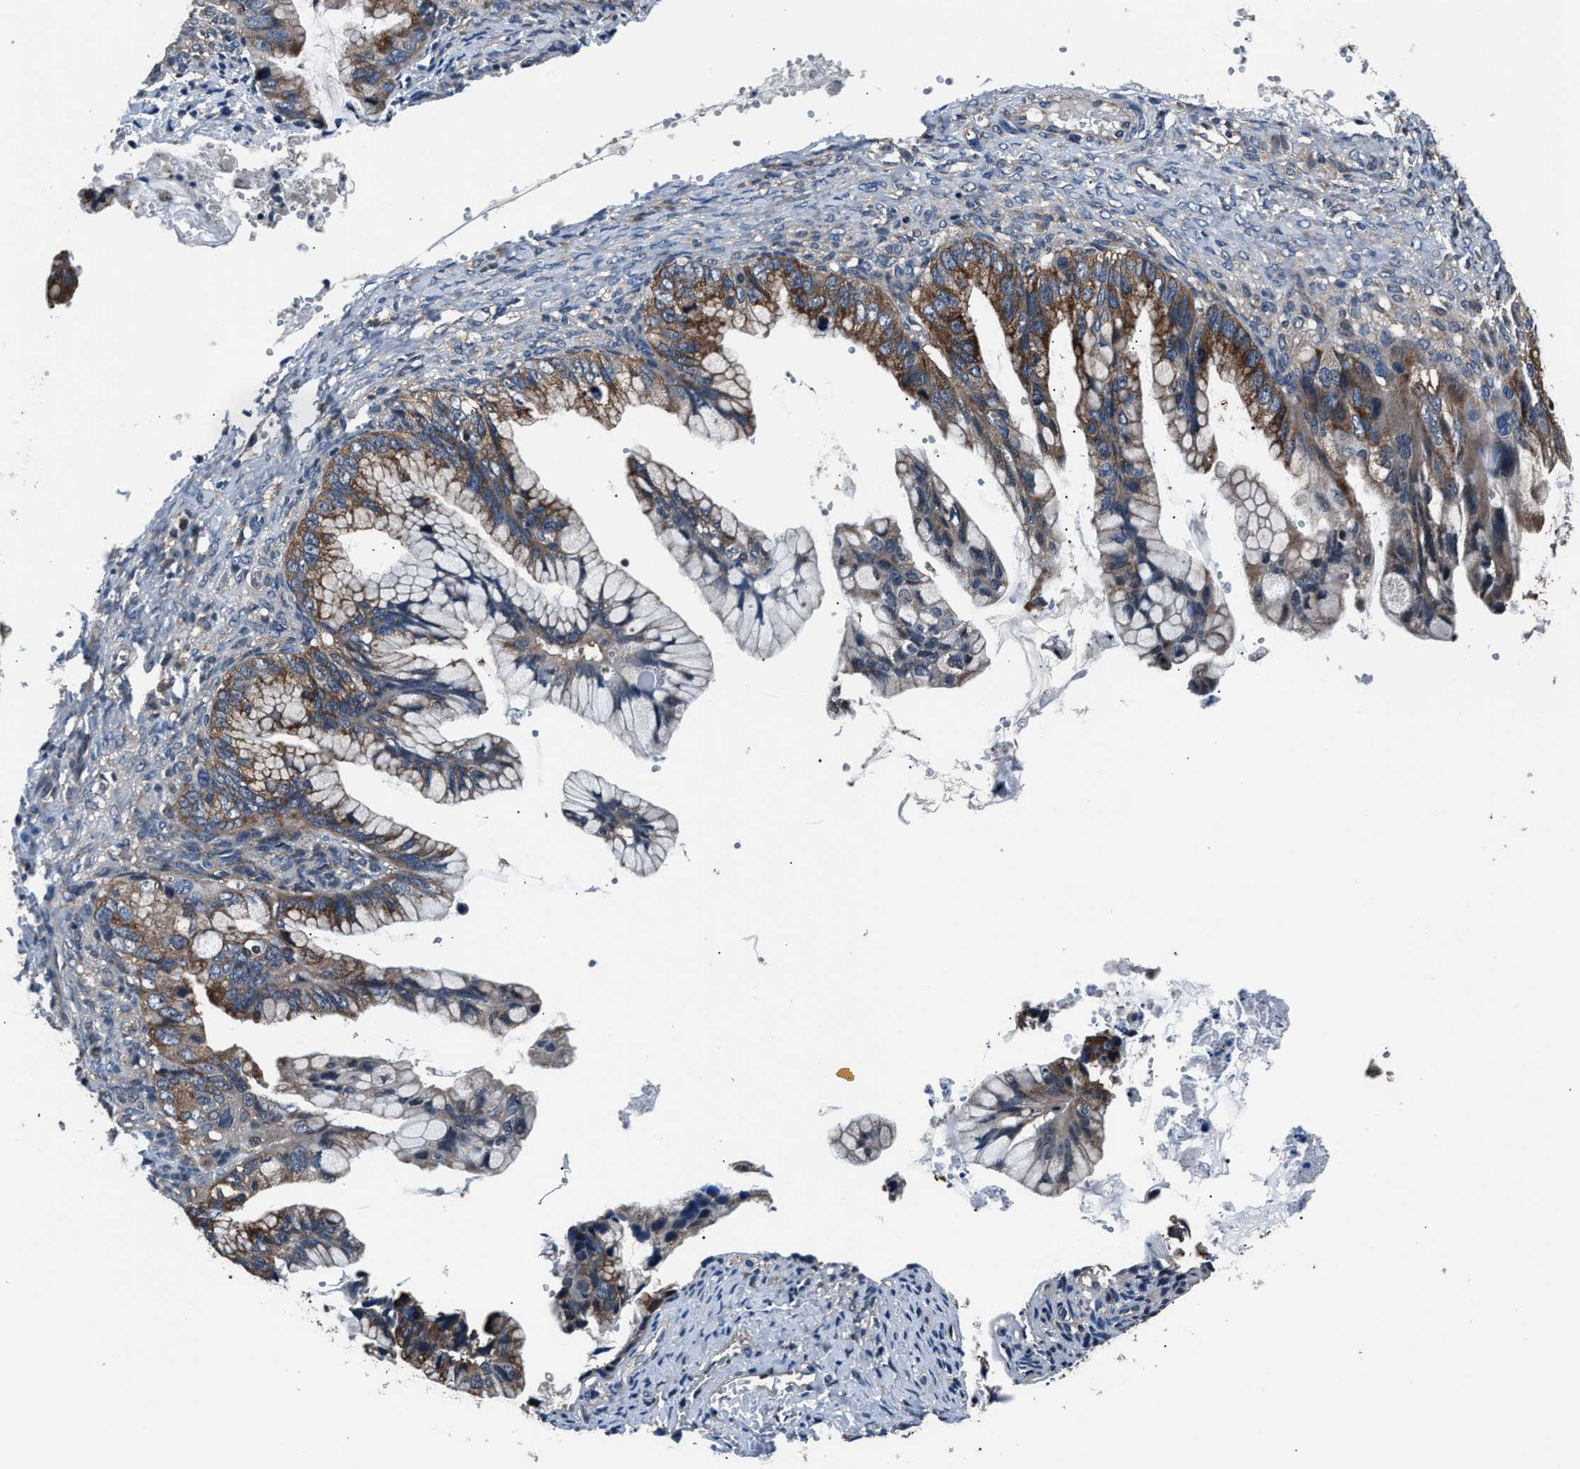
{"staining": {"intensity": "moderate", "quantity": ">75%", "location": "cytoplasmic/membranous"}, "tissue": "ovarian cancer", "cell_type": "Tumor cells", "image_type": "cancer", "snomed": [{"axis": "morphology", "description": "Cystadenocarcinoma, mucinous, NOS"}, {"axis": "topography", "description": "Ovary"}], "caption": "The immunohistochemical stain labels moderate cytoplasmic/membranous expression in tumor cells of ovarian mucinous cystadenocarcinoma tissue.", "gene": "IMPDH2", "patient": {"sex": "female", "age": 36}}